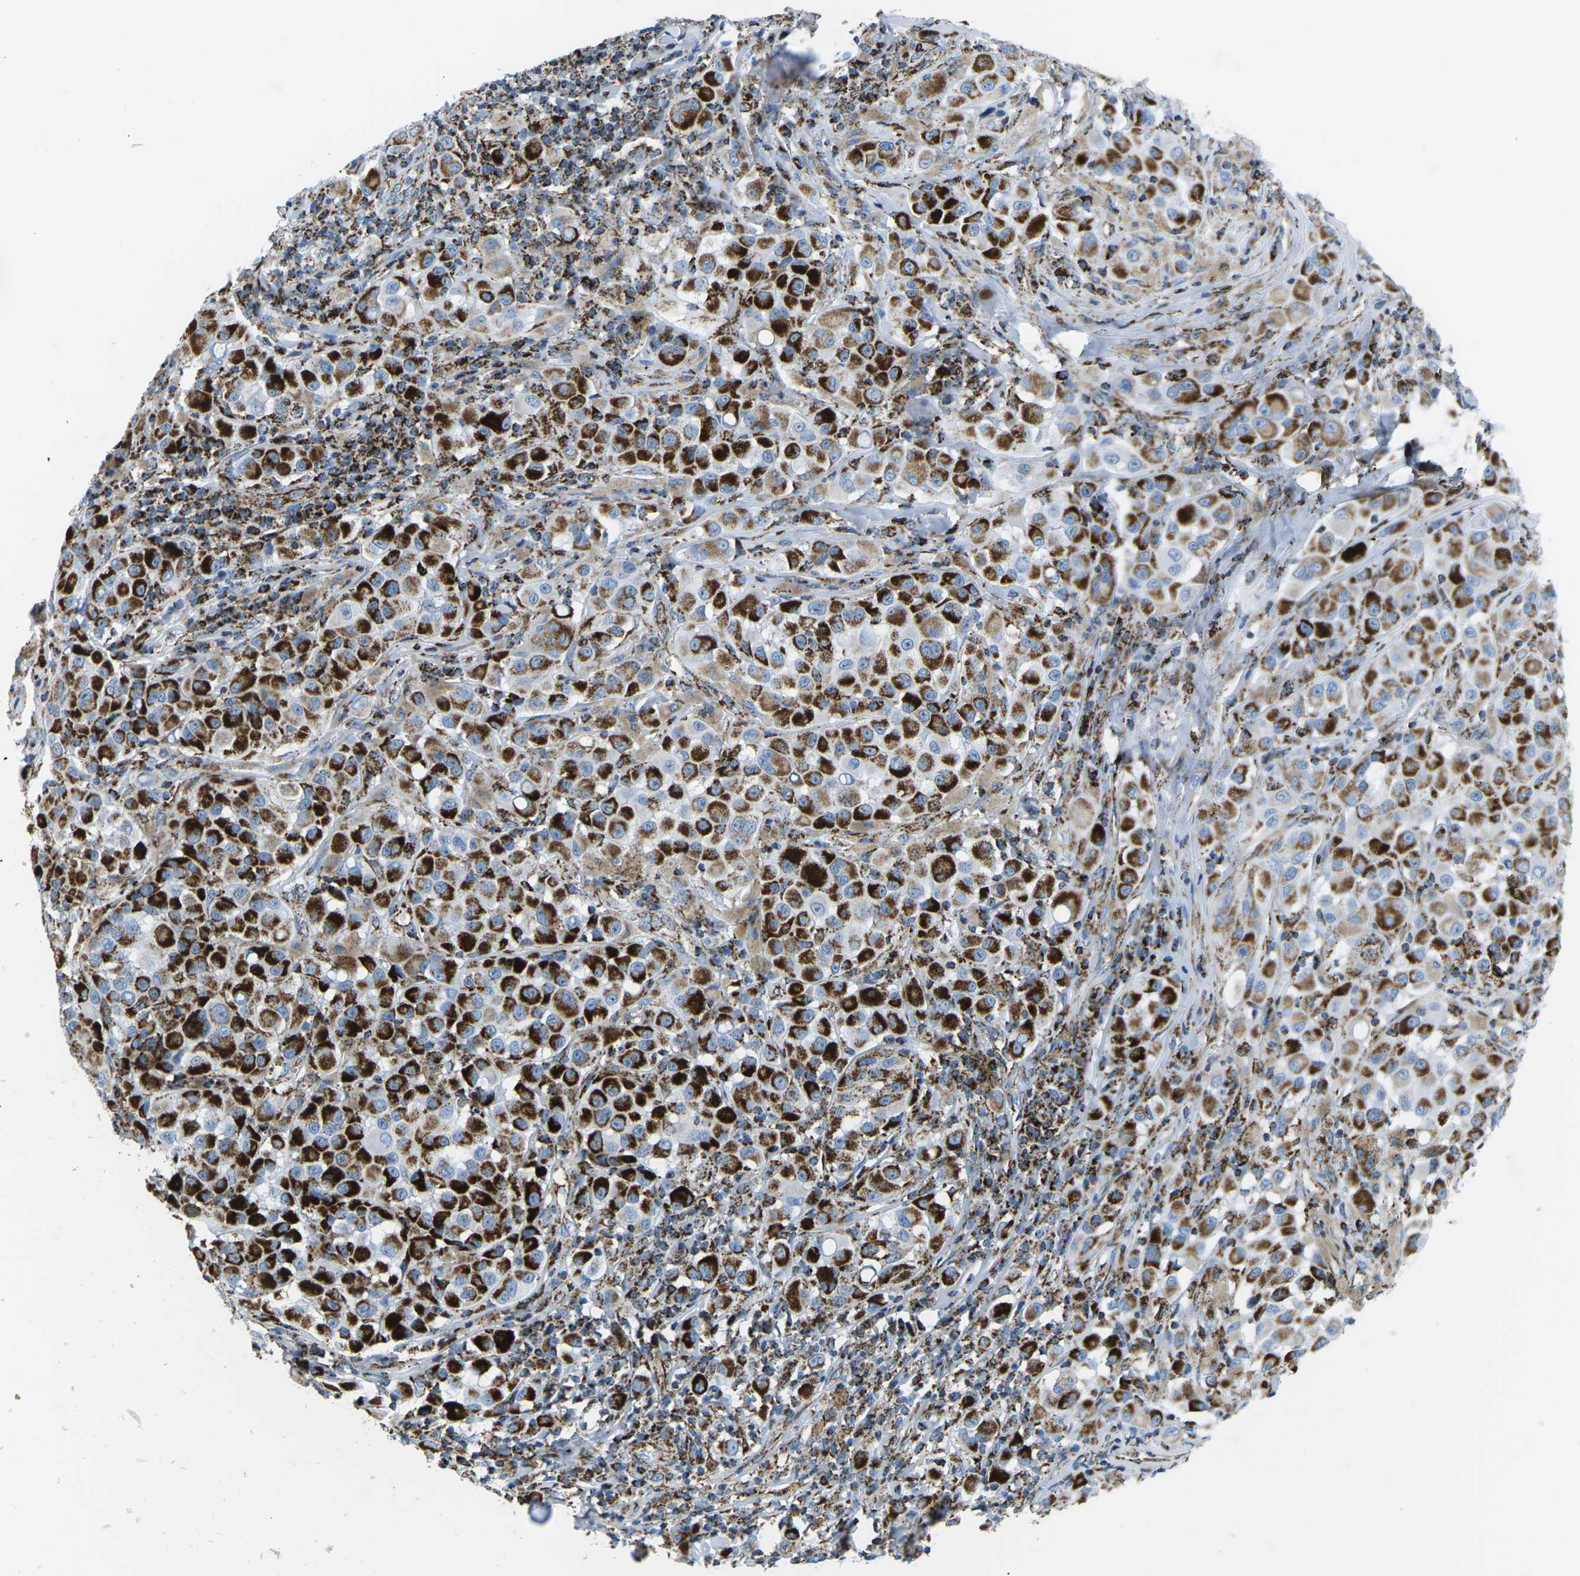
{"staining": {"intensity": "moderate", "quantity": ">75%", "location": "cytoplasmic/membranous"}, "tissue": "melanoma", "cell_type": "Tumor cells", "image_type": "cancer", "snomed": [{"axis": "morphology", "description": "Malignant melanoma, NOS"}, {"axis": "topography", "description": "Skin"}], "caption": "This image exhibits IHC staining of human malignant melanoma, with medium moderate cytoplasmic/membranous expression in approximately >75% of tumor cells.", "gene": "COX6C", "patient": {"sex": "male", "age": 84}}